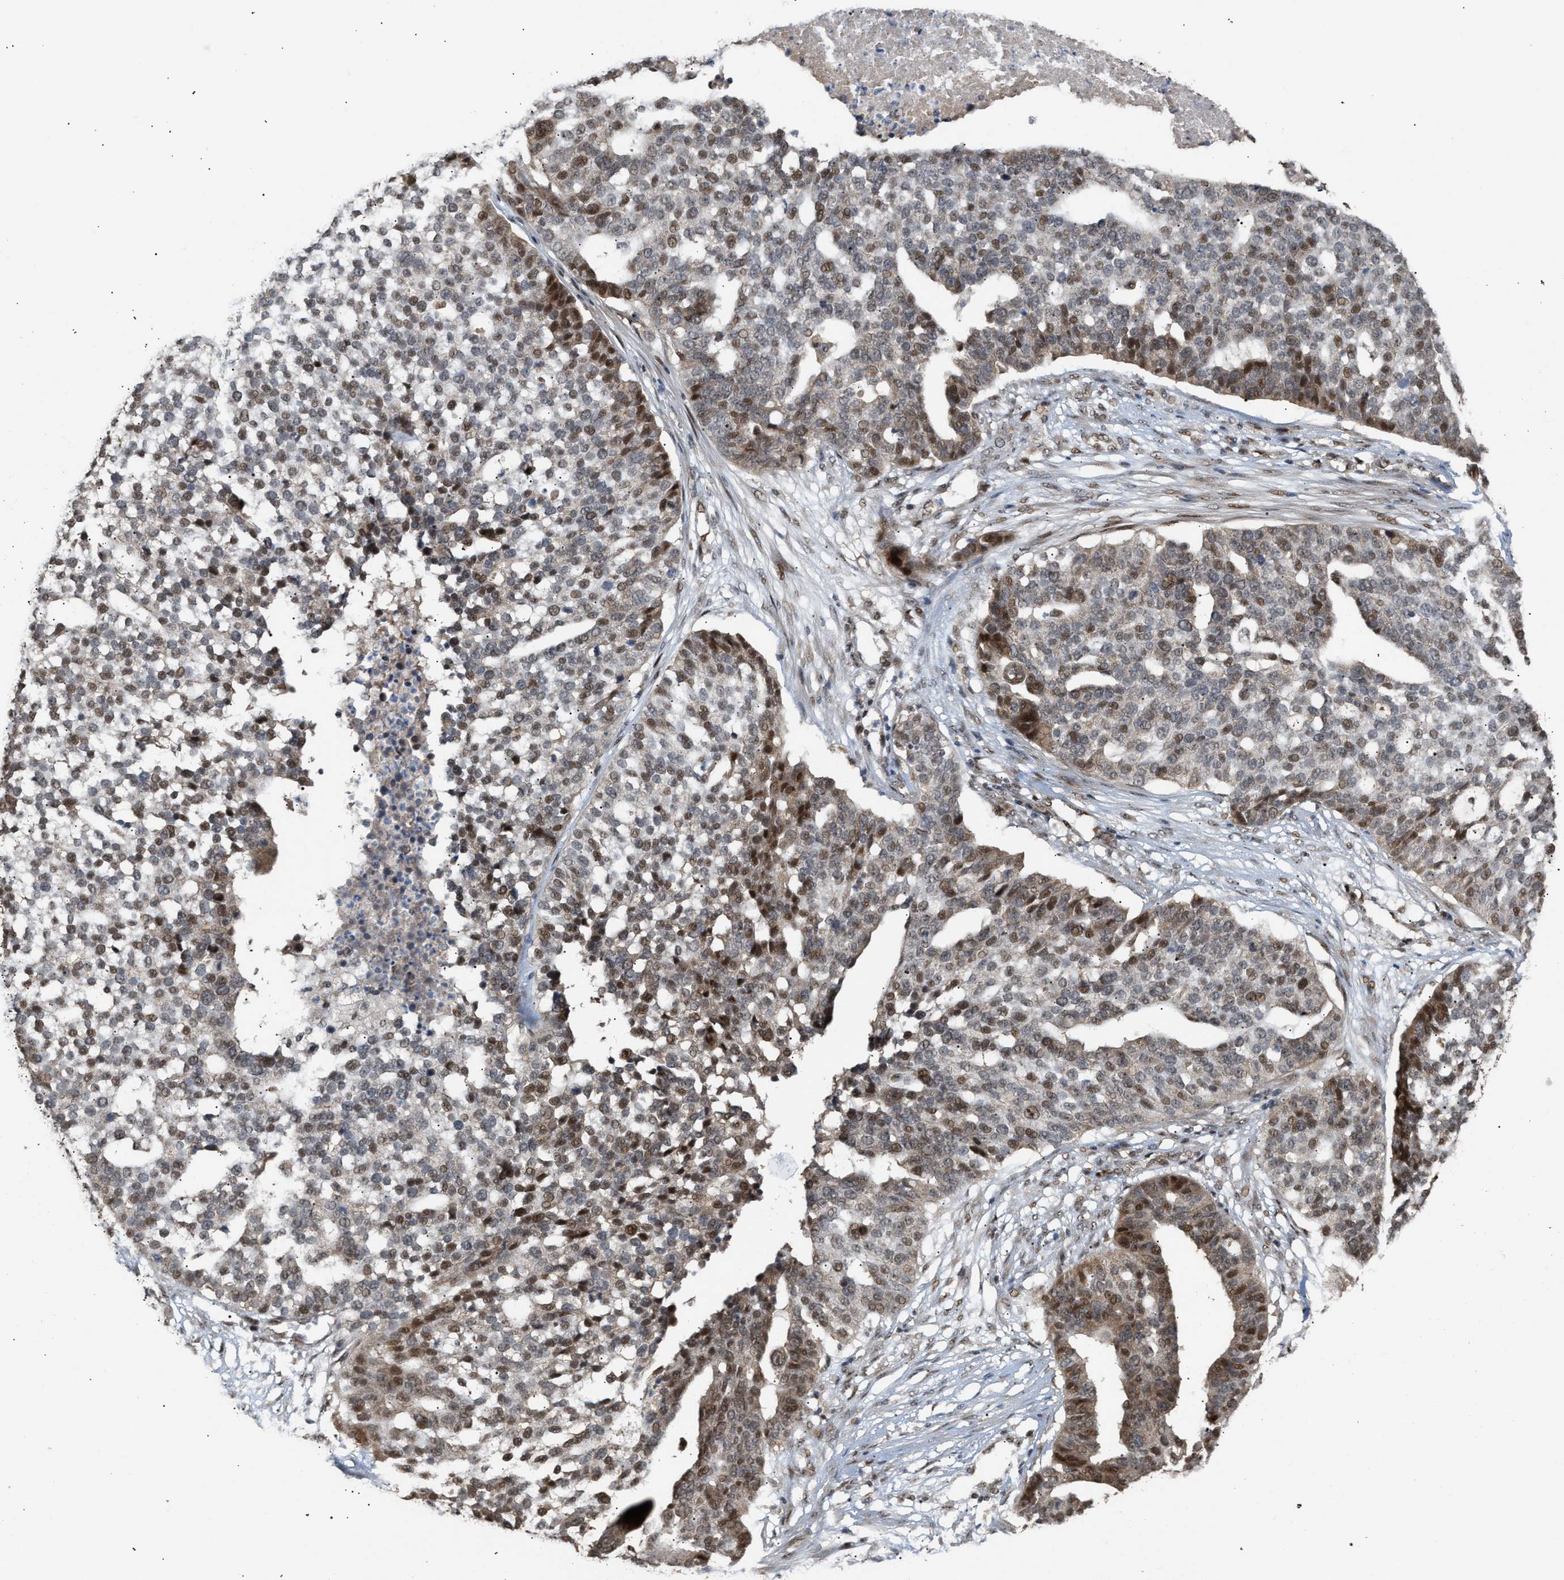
{"staining": {"intensity": "moderate", "quantity": ">75%", "location": "cytoplasmic/membranous,nuclear"}, "tissue": "ovarian cancer", "cell_type": "Tumor cells", "image_type": "cancer", "snomed": [{"axis": "morphology", "description": "Cystadenocarcinoma, serous, NOS"}, {"axis": "topography", "description": "Ovary"}], "caption": "A brown stain labels moderate cytoplasmic/membranous and nuclear expression of a protein in ovarian serous cystadenocarcinoma tumor cells.", "gene": "ZFAND5", "patient": {"sex": "female", "age": 59}}